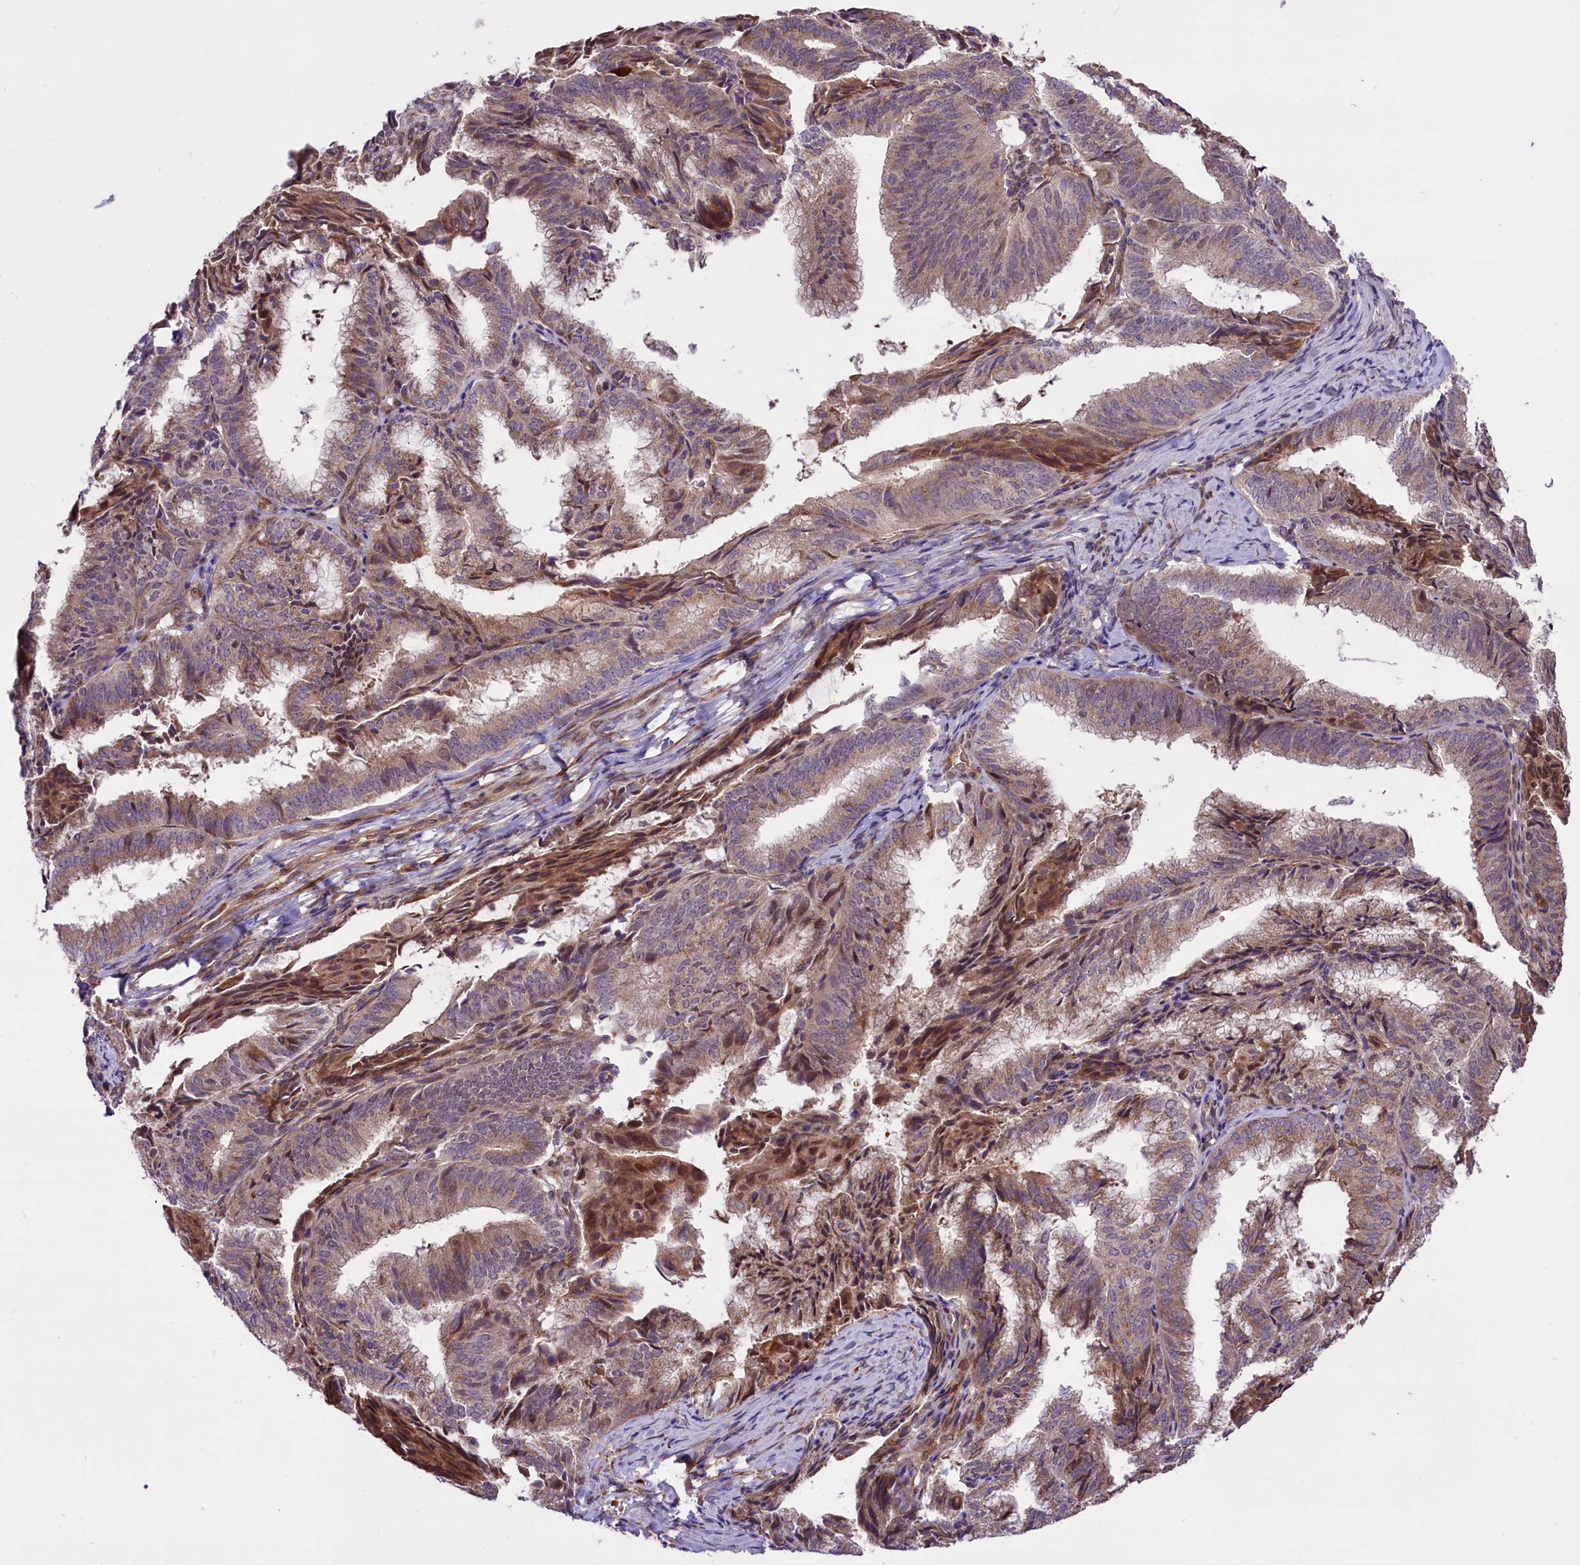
{"staining": {"intensity": "moderate", "quantity": "<25%", "location": "cytoplasmic/membranous"}, "tissue": "endometrial cancer", "cell_type": "Tumor cells", "image_type": "cancer", "snomed": [{"axis": "morphology", "description": "Adenocarcinoma, NOS"}, {"axis": "topography", "description": "Endometrium"}], "caption": "The micrograph displays a brown stain indicating the presence of a protein in the cytoplasmic/membranous of tumor cells in endometrial cancer (adenocarcinoma). The staining was performed using DAB to visualize the protein expression in brown, while the nuclei were stained in blue with hematoxylin (Magnification: 20x).", "gene": "HDAC5", "patient": {"sex": "female", "age": 49}}